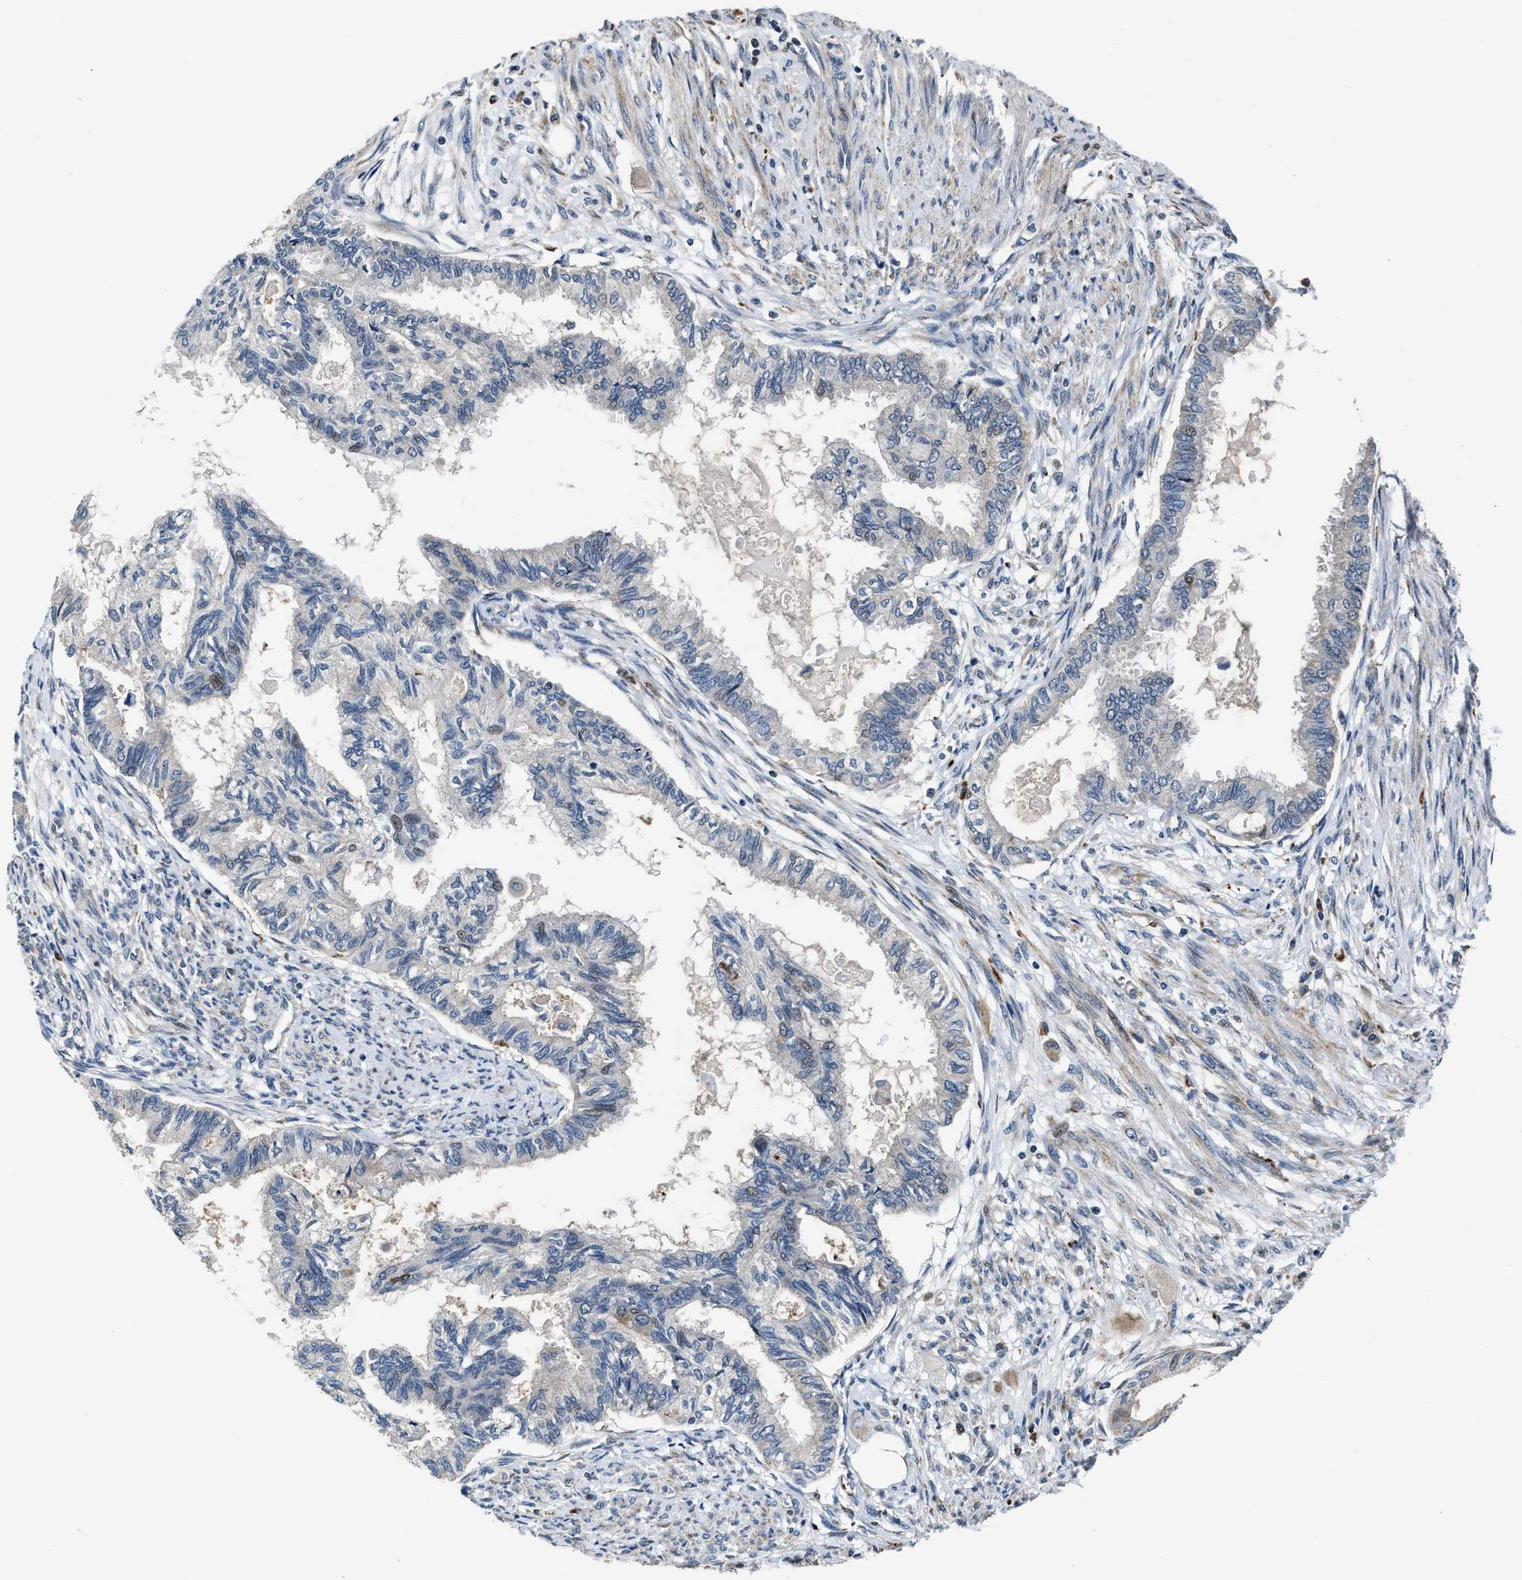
{"staining": {"intensity": "negative", "quantity": "none", "location": "none"}, "tissue": "cervical cancer", "cell_type": "Tumor cells", "image_type": "cancer", "snomed": [{"axis": "morphology", "description": "Normal tissue, NOS"}, {"axis": "morphology", "description": "Adenocarcinoma, NOS"}, {"axis": "topography", "description": "Cervix"}, {"axis": "topography", "description": "Endometrium"}], "caption": "DAB immunohistochemical staining of human cervical adenocarcinoma reveals no significant expression in tumor cells.", "gene": "C2orf66", "patient": {"sex": "female", "age": 86}}